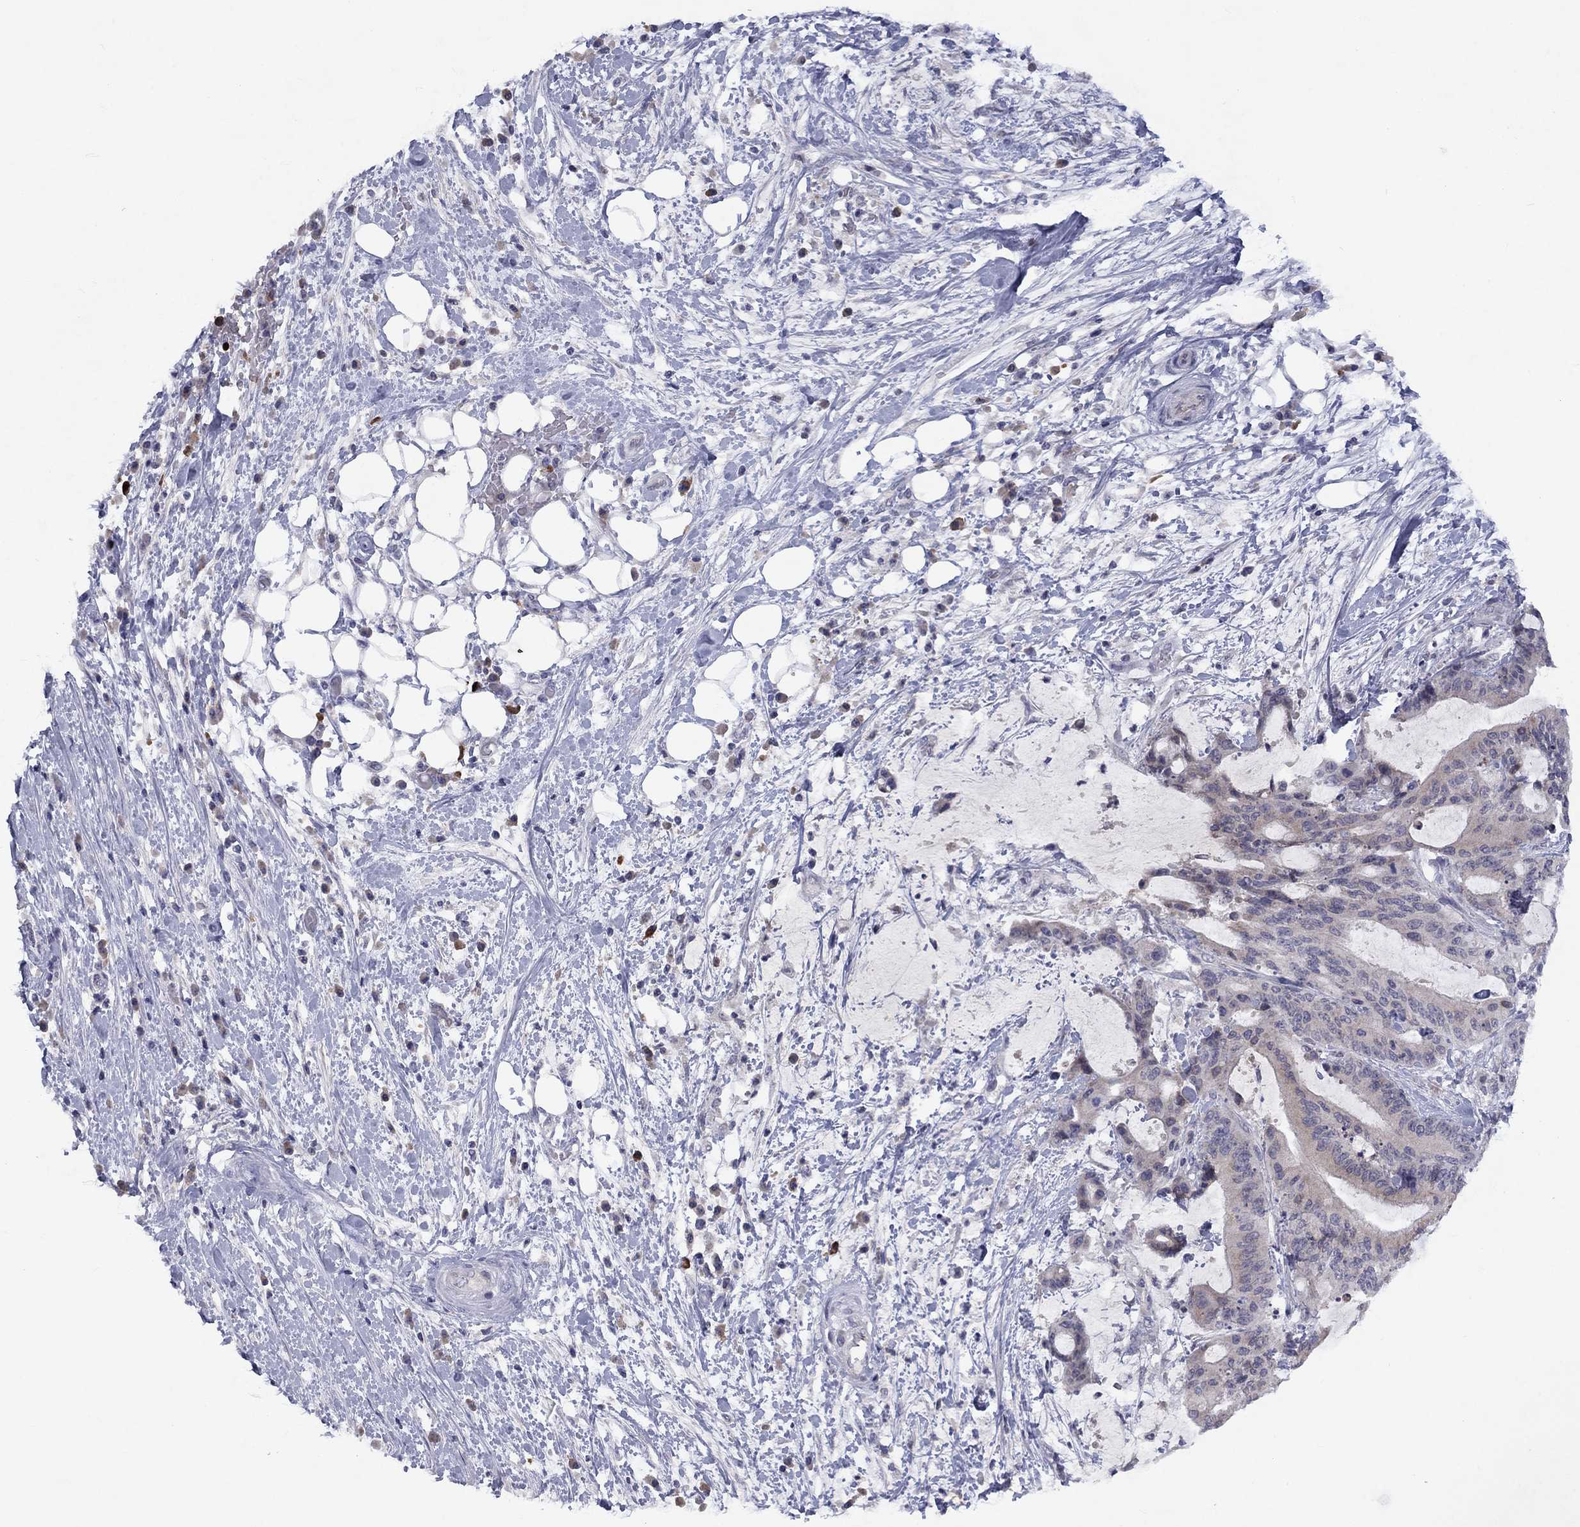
{"staining": {"intensity": "negative", "quantity": "none", "location": "none"}, "tissue": "liver cancer", "cell_type": "Tumor cells", "image_type": "cancer", "snomed": [{"axis": "morphology", "description": "Cholangiocarcinoma"}, {"axis": "topography", "description": "Liver"}], "caption": "Immunohistochemical staining of liver cancer reveals no significant positivity in tumor cells.", "gene": "CACNA1A", "patient": {"sex": "female", "age": 73}}